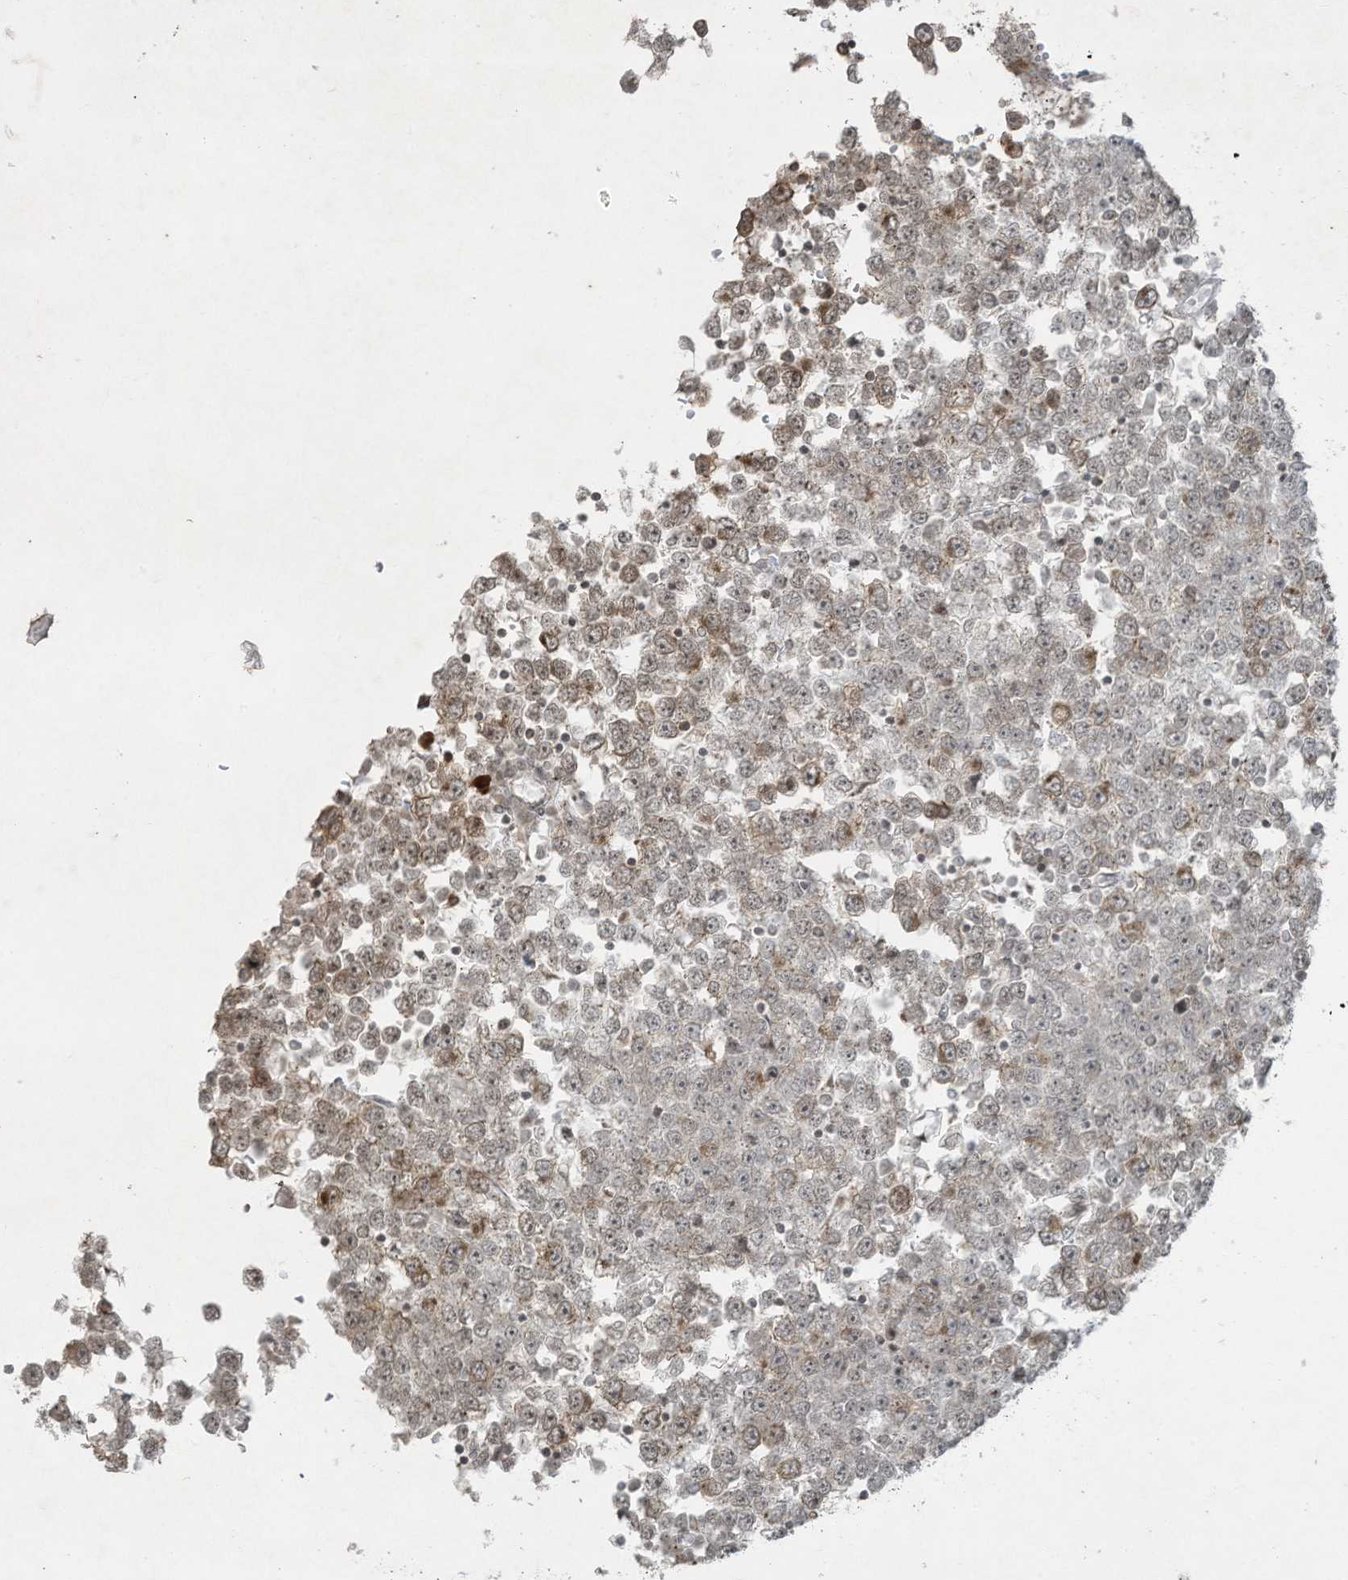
{"staining": {"intensity": "weak", "quantity": "25%-75%", "location": "cytoplasmic/membranous"}, "tissue": "testis cancer", "cell_type": "Tumor cells", "image_type": "cancer", "snomed": [{"axis": "morphology", "description": "Seminoma, NOS"}, {"axis": "topography", "description": "Testis"}], "caption": "Human testis cancer stained with a brown dye exhibits weak cytoplasmic/membranous positive positivity in about 25%-75% of tumor cells.", "gene": "ZNF263", "patient": {"sex": "male", "age": 65}}